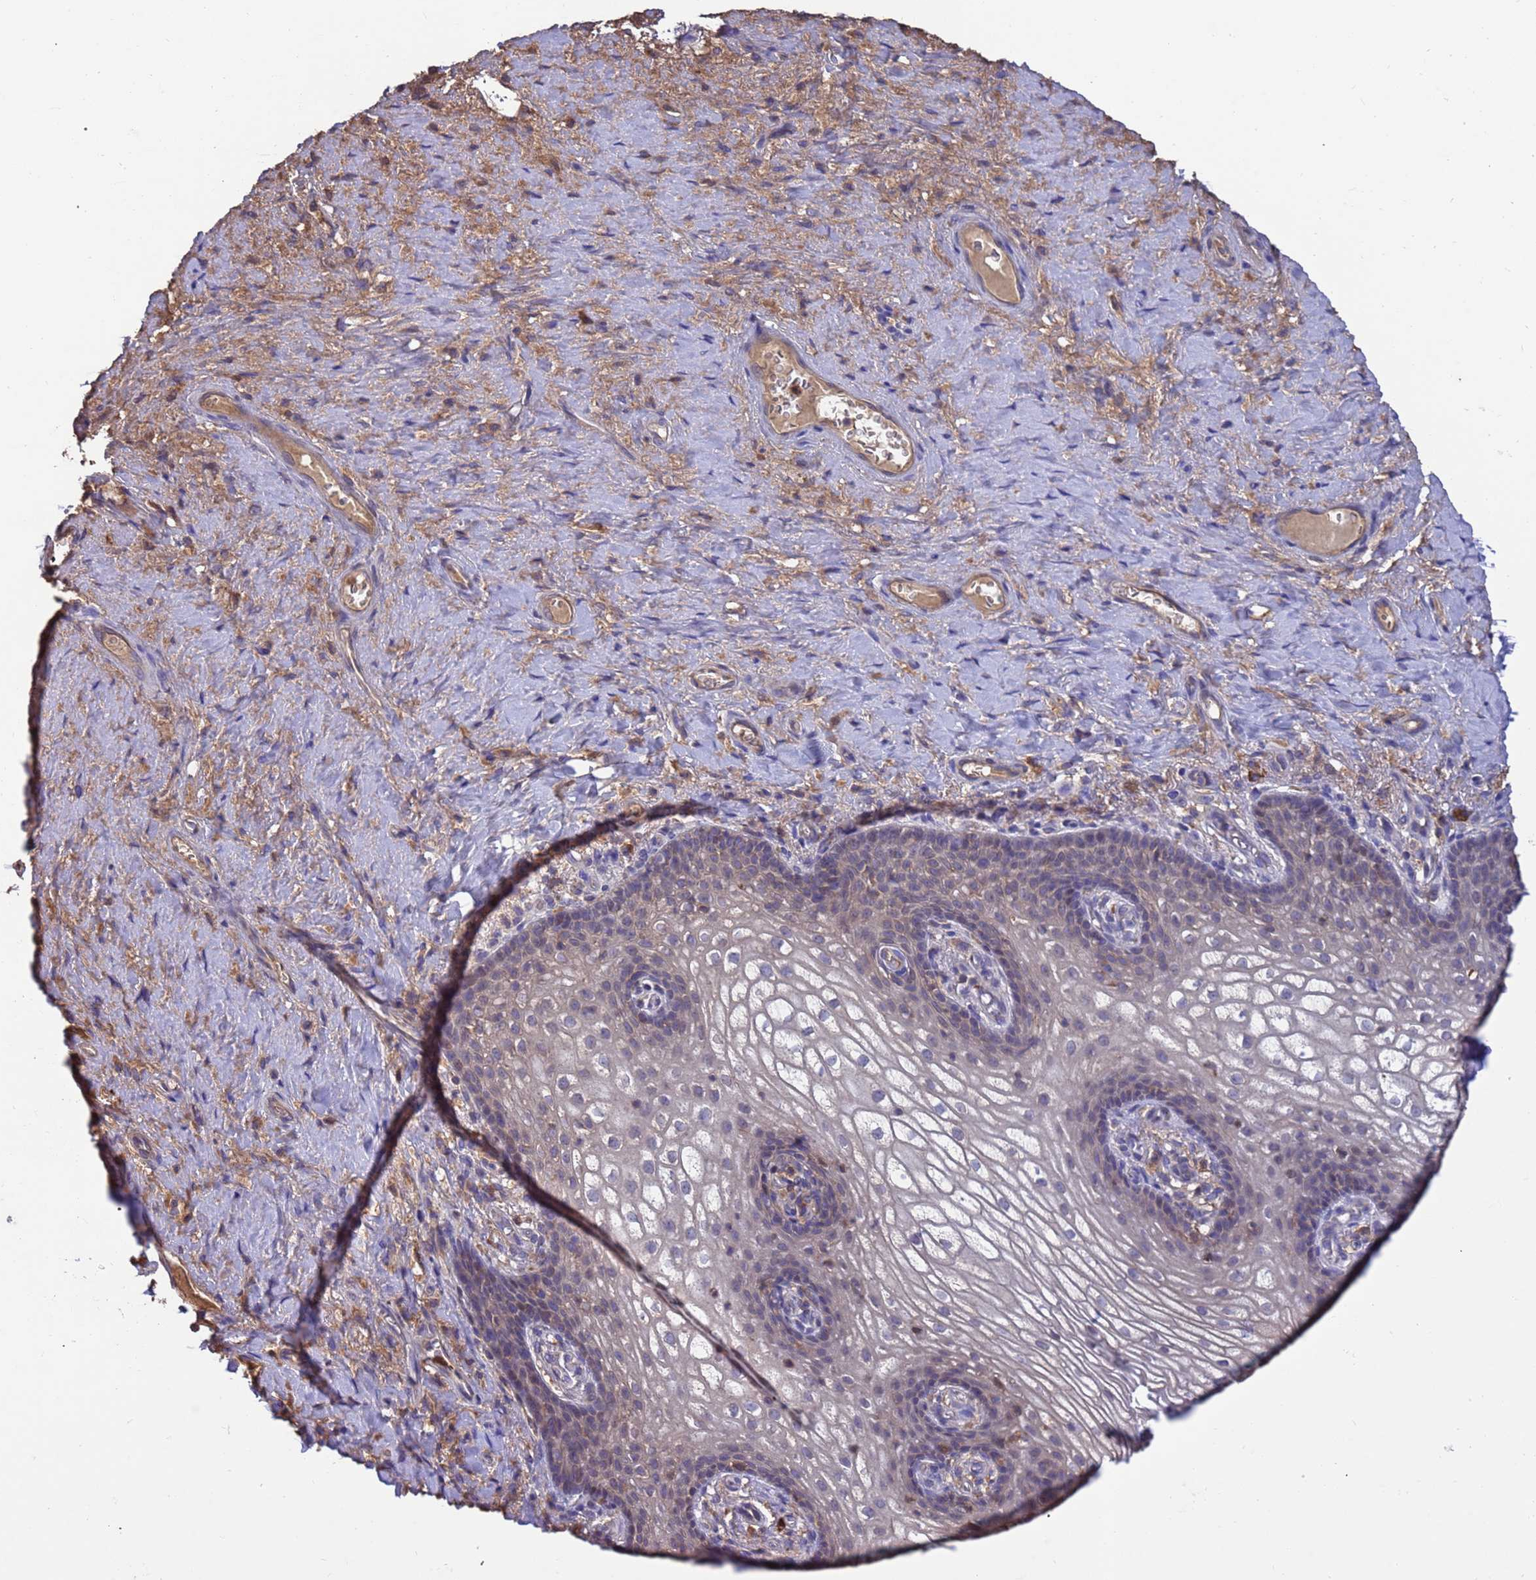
{"staining": {"intensity": "weak", "quantity": "<25%", "location": "cytoplasmic/membranous"}, "tissue": "vagina", "cell_type": "Squamous epithelial cells", "image_type": "normal", "snomed": [{"axis": "morphology", "description": "Normal tissue, NOS"}, {"axis": "topography", "description": "Vagina"}], "caption": "An immunohistochemistry photomicrograph of unremarkable vagina is shown. There is no staining in squamous epithelial cells of vagina. The staining was performed using DAB (3,3'-diaminobenzidine) to visualize the protein expression in brown, while the nuclei were stained in blue with hematoxylin (Magnification: 20x).", "gene": "AMPD3", "patient": {"sex": "female", "age": 60}}